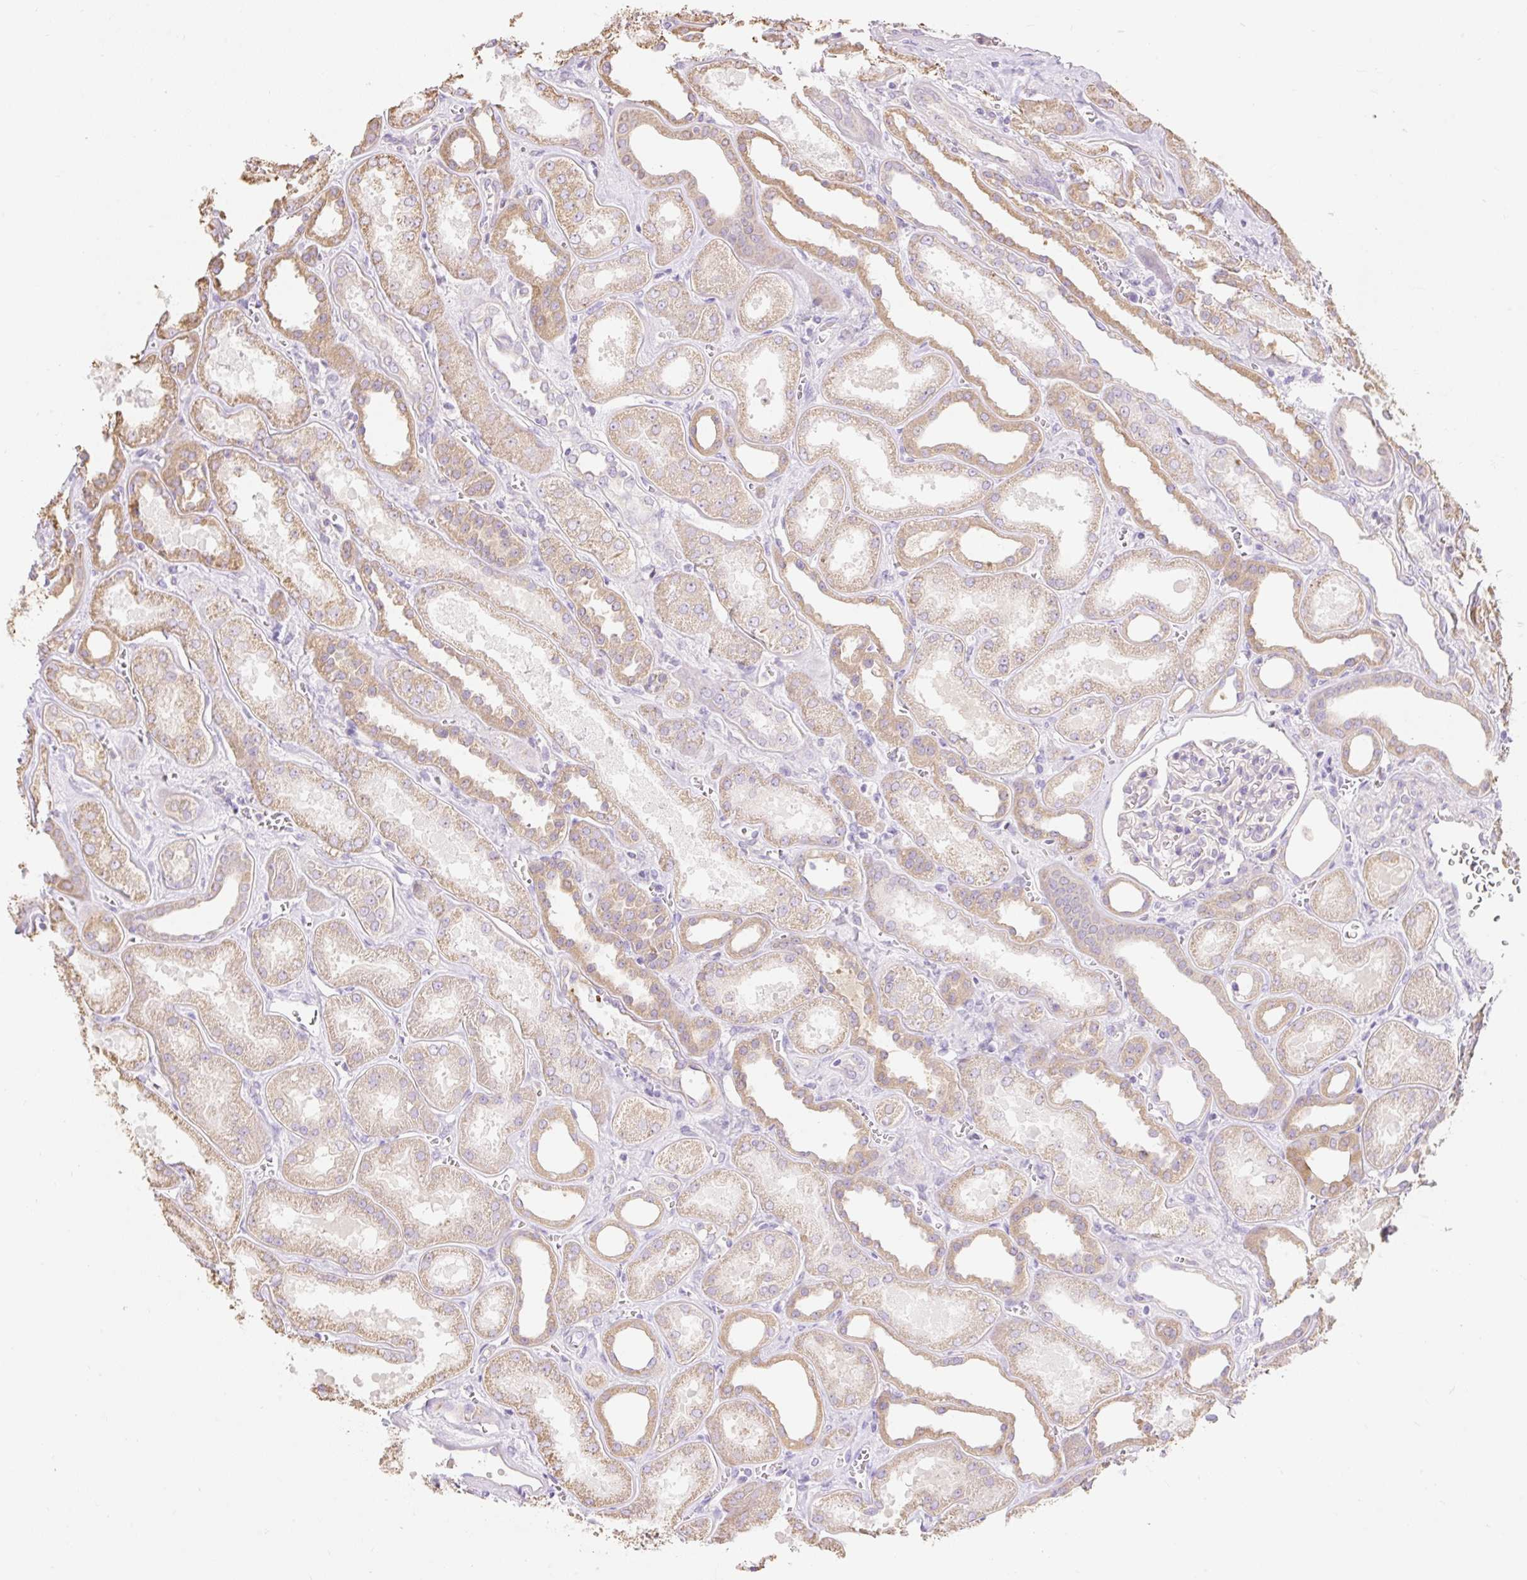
{"staining": {"intensity": "negative", "quantity": "none", "location": "none"}, "tissue": "kidney", "cell_type": "Cells in glomeruli", "image_type": "normal", "snomed": [{"axis": "morphology", "description": "Normal tissue, NOS"}, {"axis": "morphology", "description": "Adenocarcinoma, NOS"}, {"axis": "topography", "description": "Kidney"}], "caption": "Immunohistochemistry micrograph of benign kidney: kidney stained with DAB reveals no significant protein positivity in cells in glomeruli. Brightfield microscopy of immunohistochemistry (IHC) stained with DAB (brown) and hematoxylin (blue), captured at high magnification.", "gene": "DHX35", "patient": {"sex": "female", "age": 68}}